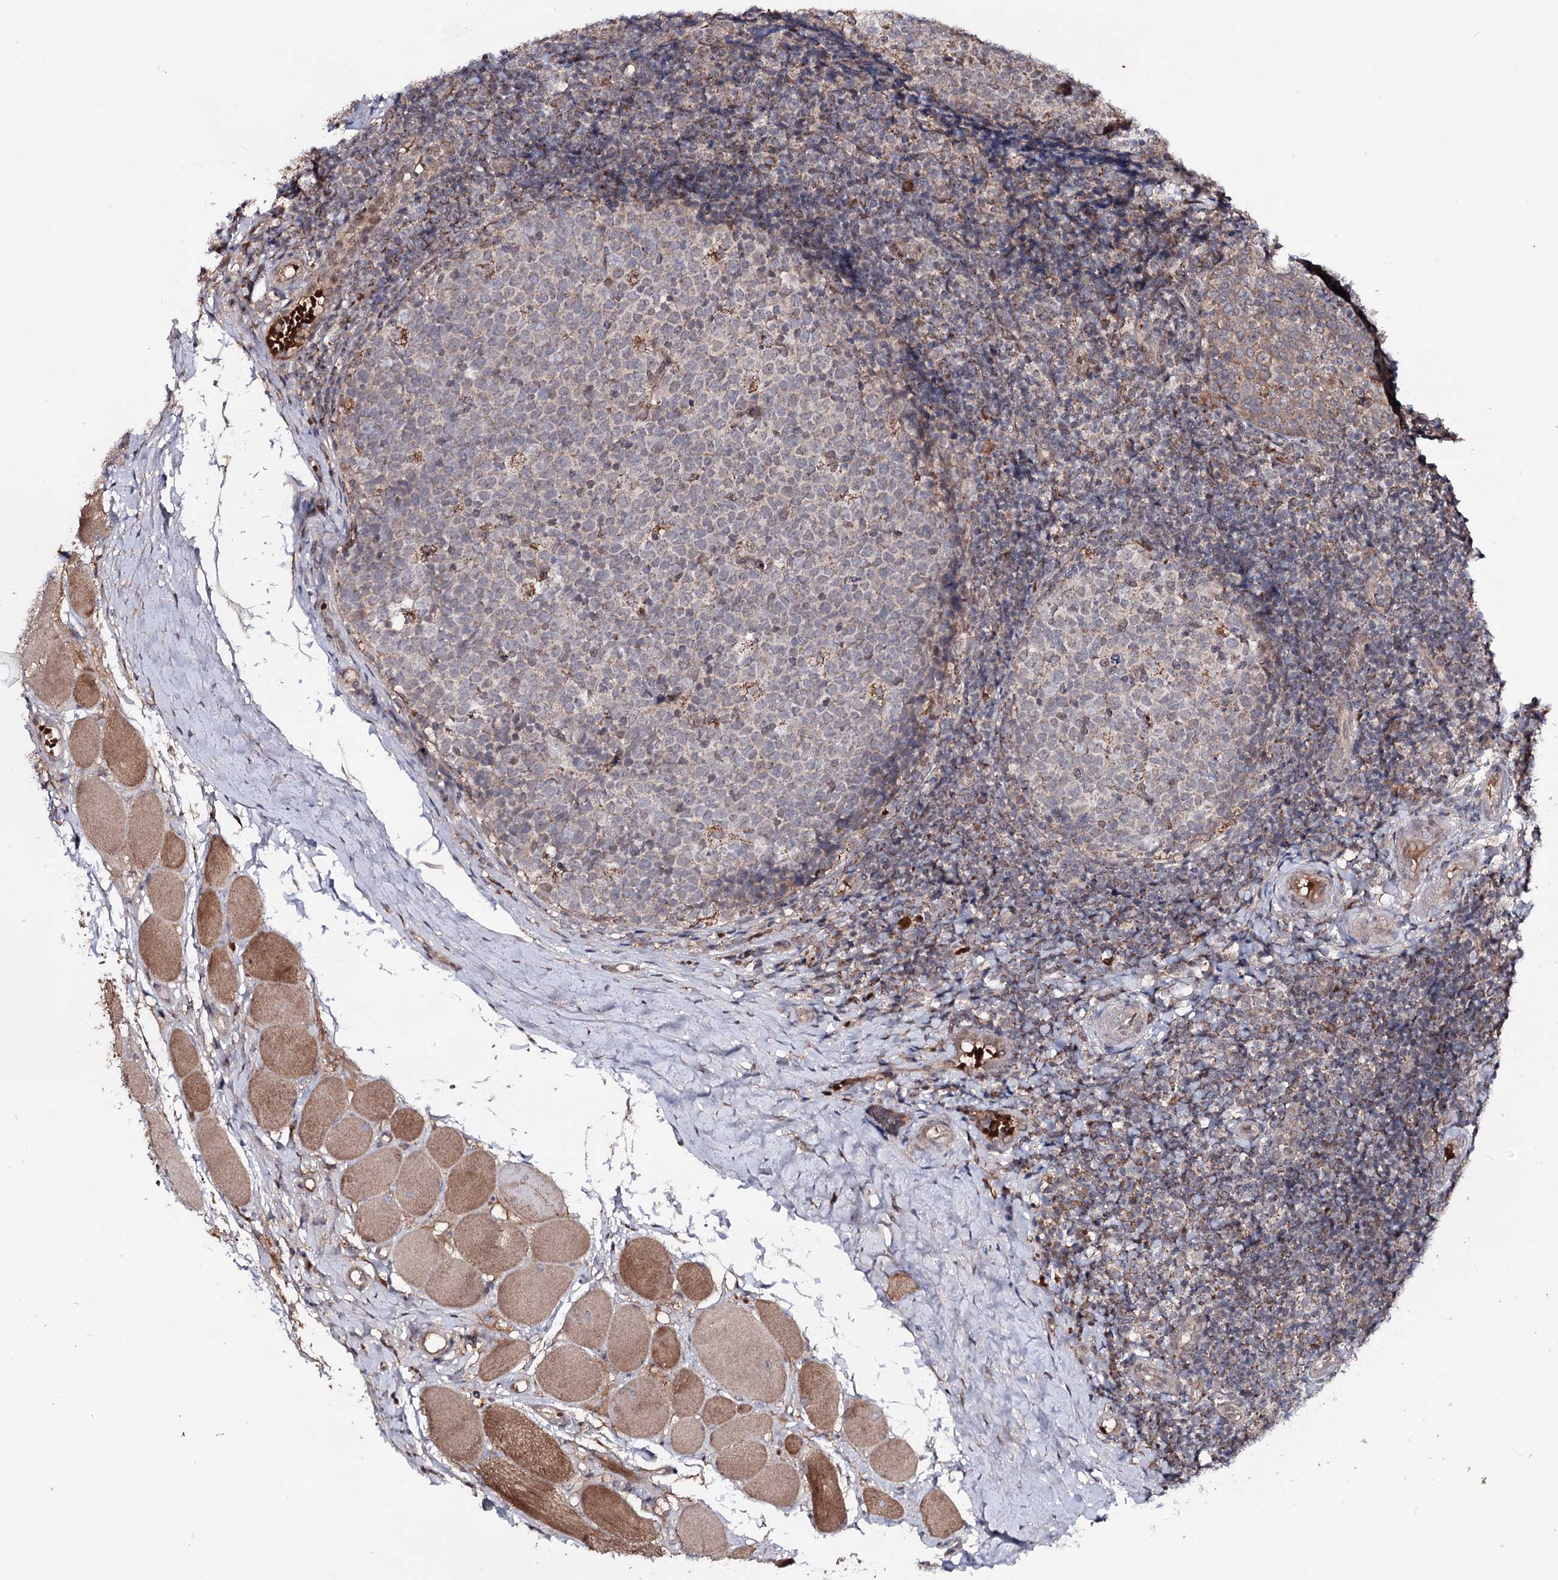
{"staining": {"intensity": "moderate", "quantity": "<25%", "location": "cytoplasmic/membranous"}, "tissue": "tonsil", "cell_type": "Germinal center cells", "image_type": "normal", "snomed": [{"axis": "morphology", "description": "Normal tissue, NOS"}, {"axis": "topography", "description": "Tonsil"}], "caption": "Tonsil stained with immunohistochemistry (IHC) displays moderate cytoplasmic/membranous positivity in about <25% of germinal center cells.", "gene": "MSANTD2", "patient": {"sex": "female", "age": 19}}